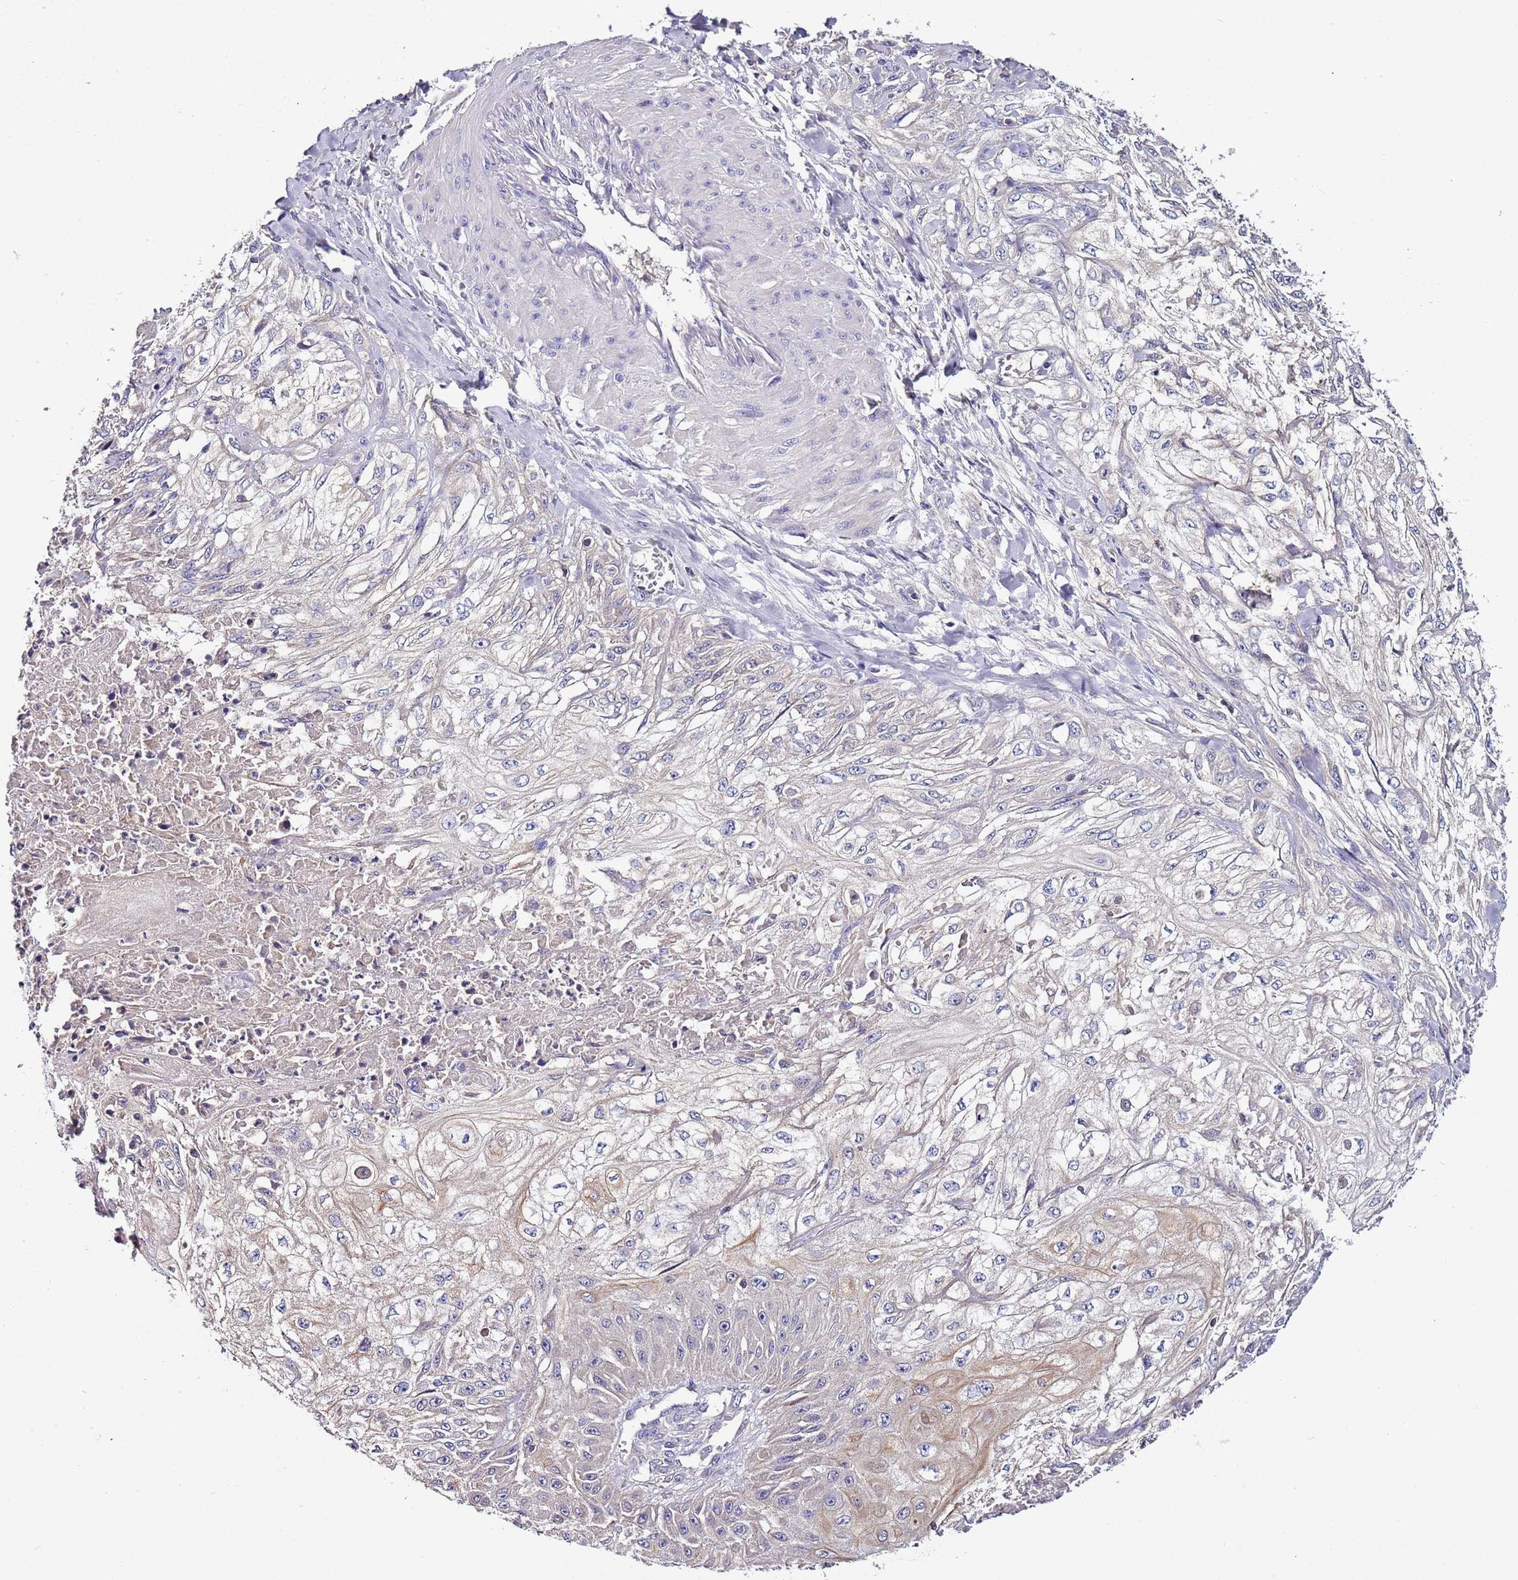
{"staining": {"intensity": "negative", "quantity": "none", "location": "none"}, "tissue": "skin cancer", "cell_type": "Tumor cells", "image_type": "cancer", "snomed": [{"axis": "morphology", "description": "Squamous cell carcinoma, NOS"}, {"axis": "morphology", "description": "Squamous cell carcinoma, metastatic, NOS"}, {"axis": "topography", "description": "Skin"}, {"axis": "topography", "description": "Lymph node"}], "caption": "An immunohistochemistry micrograph of skin squamous cell carcinoma is shown. There is no staining in tumor cells of skin squamous cell carcinoma.", "gene": "IGIP", "patient": {"sex": "male", "age": 75}}